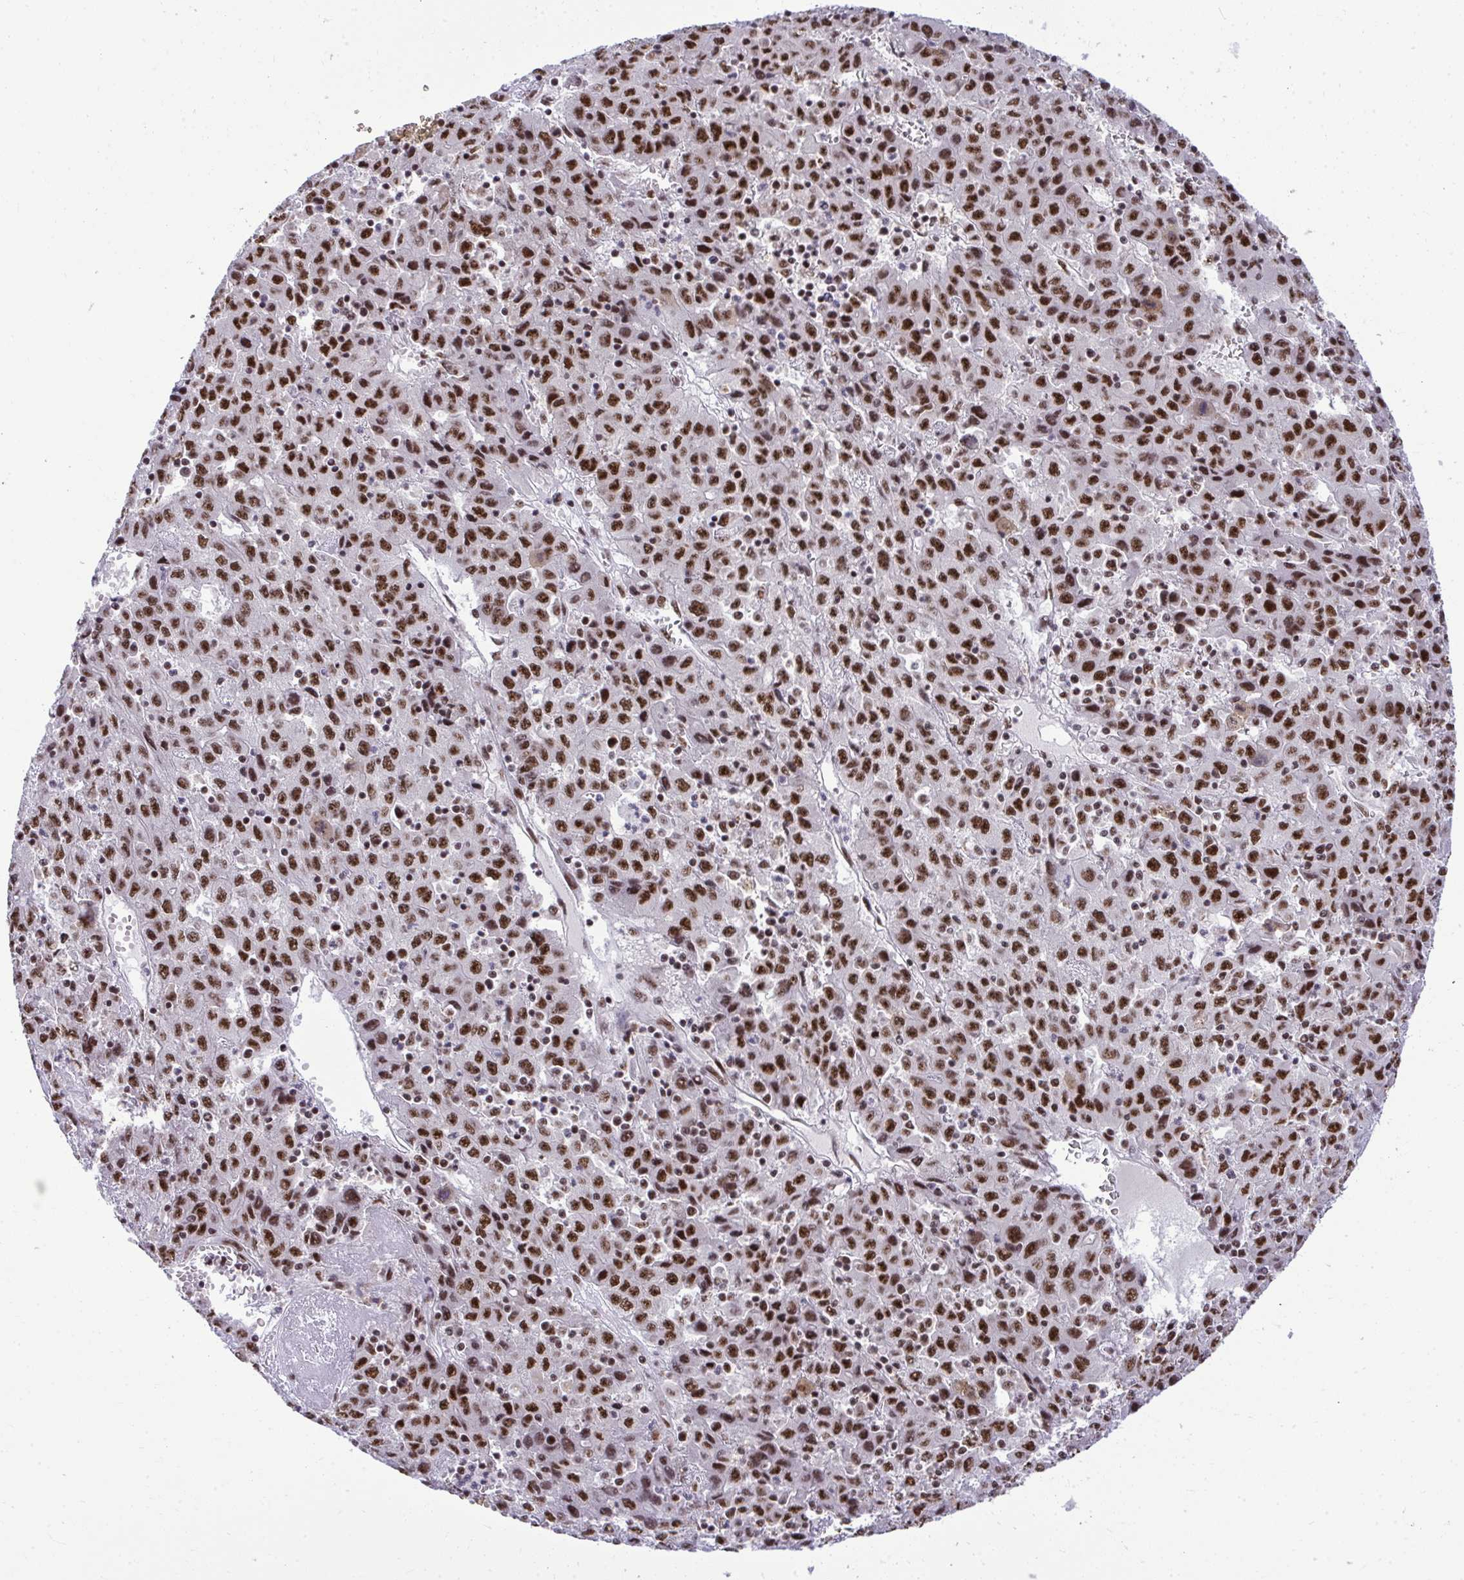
{"staining": {"intensity": "strong", "quantity": ">75%", "location": "nuclear"}, "tissue": "liver cancer", "cell_type": "Tumor cells", "image_type": "cancer", "snomed": [{"axis": "morphology", "description": "Carcinoma, Hepatocellular, NOS"}, {"axis": "topography", "description": "Liver"}], "caption": "Liver cancer (hepatocellular carcinoma) stained with a brown dye shows strong nuclear positive expression in about >75% of tumor cells.", "gene": "PRPF19", "patient": {"sex": "female", "age": 53}}